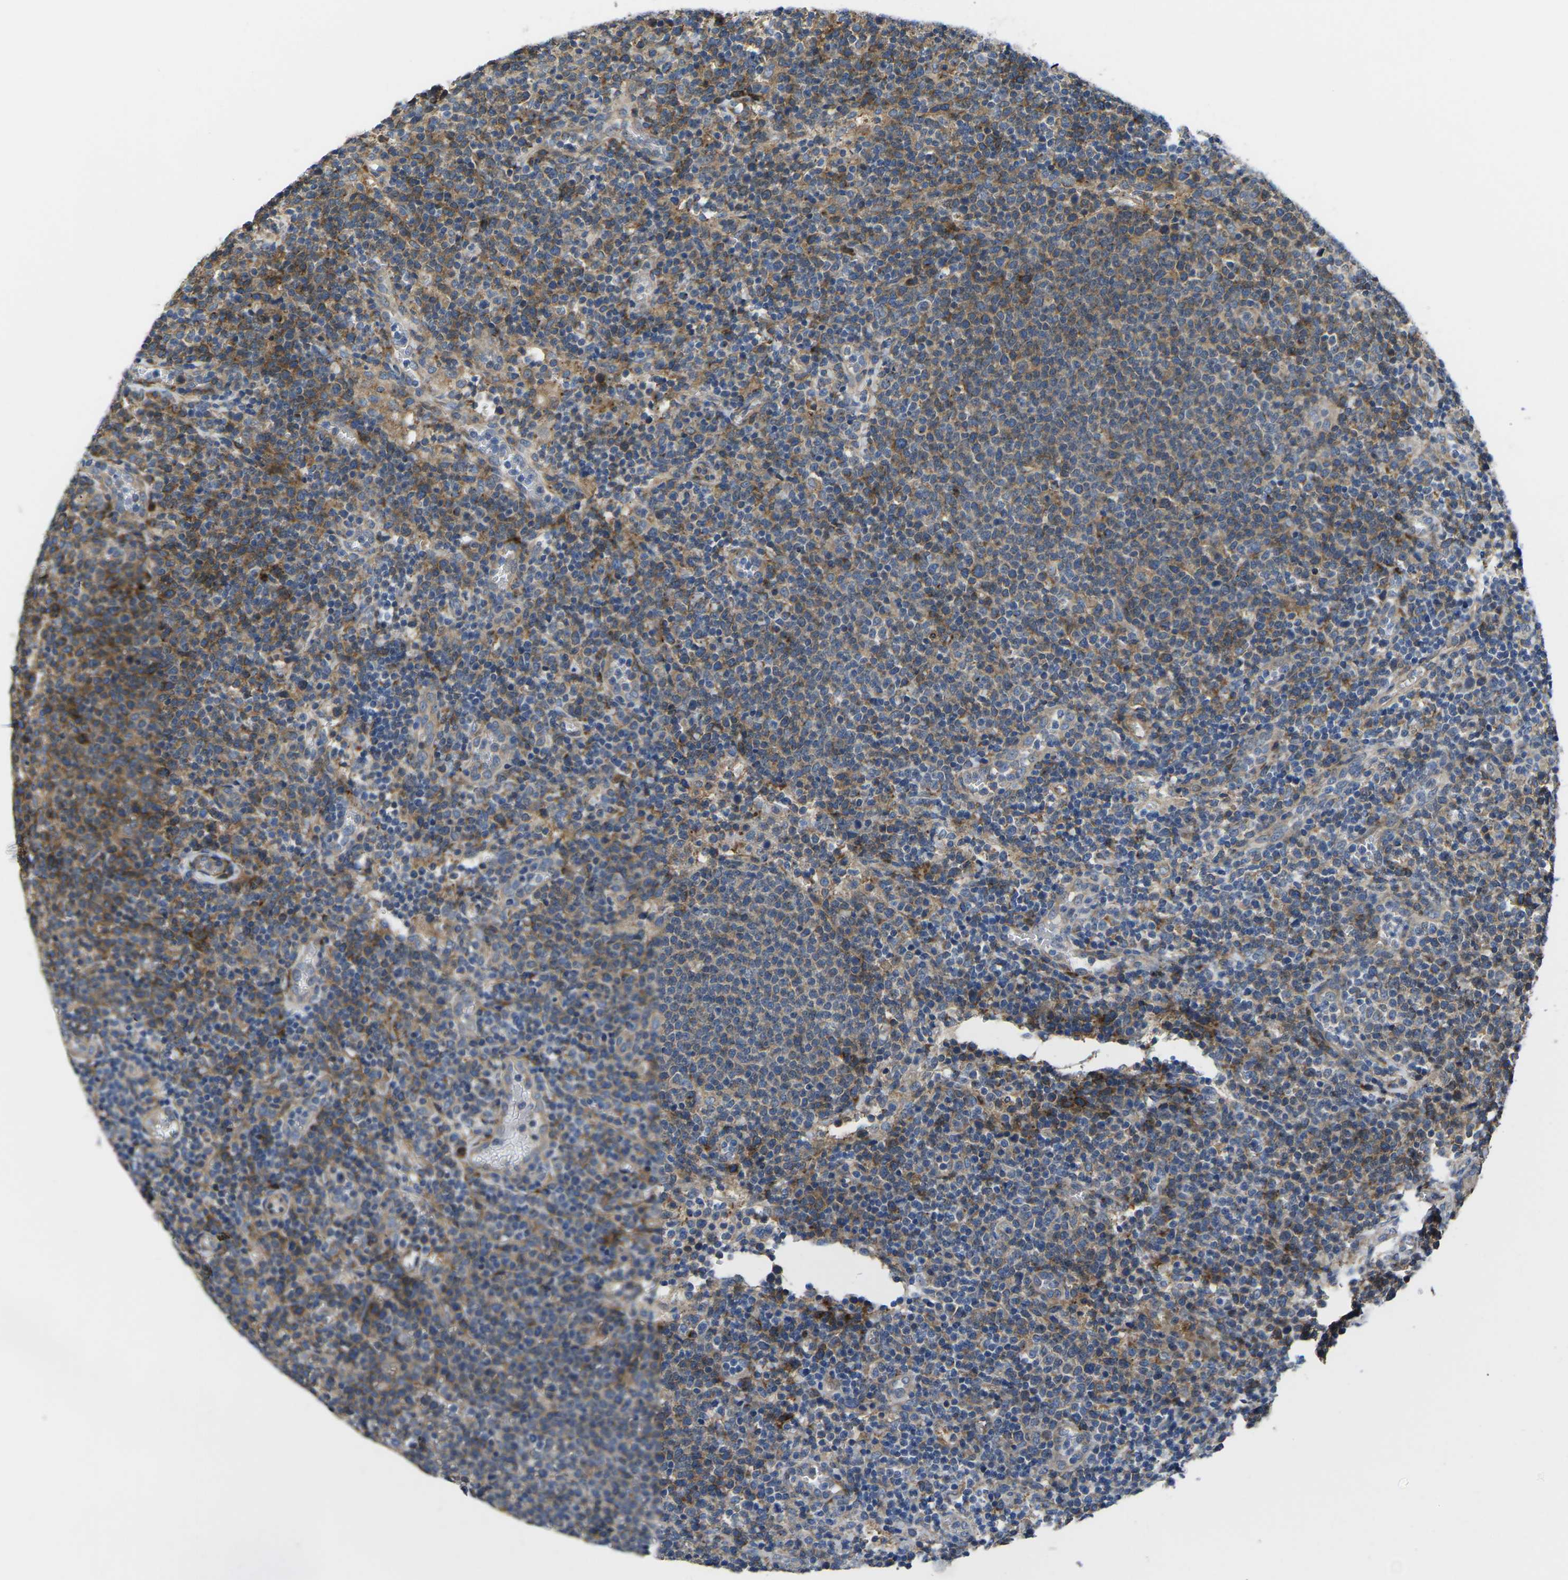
{"staining": {"intensity": "weak", "quantity": "25%-75%", "location": "cytoplasmic/membranous"}, "tissue": "lymphoma", "cell_type": "Tumor cells", "image_type": "cancer", "snomed": [{"axis": "morphology", "description": "Malignant lymphoma, non-Hodgkin's type, High grade"}, {"axis": "topography", "description": "Lymph node"}], "caption": "Brown immunohistochemical staining in human lymphoma exhibits weak cytoplasmic/membranous positivity in about 25%-75% of tumor cells.", "gene": "TMEFF2", "patient": {"sex": "male", "age": 61}}